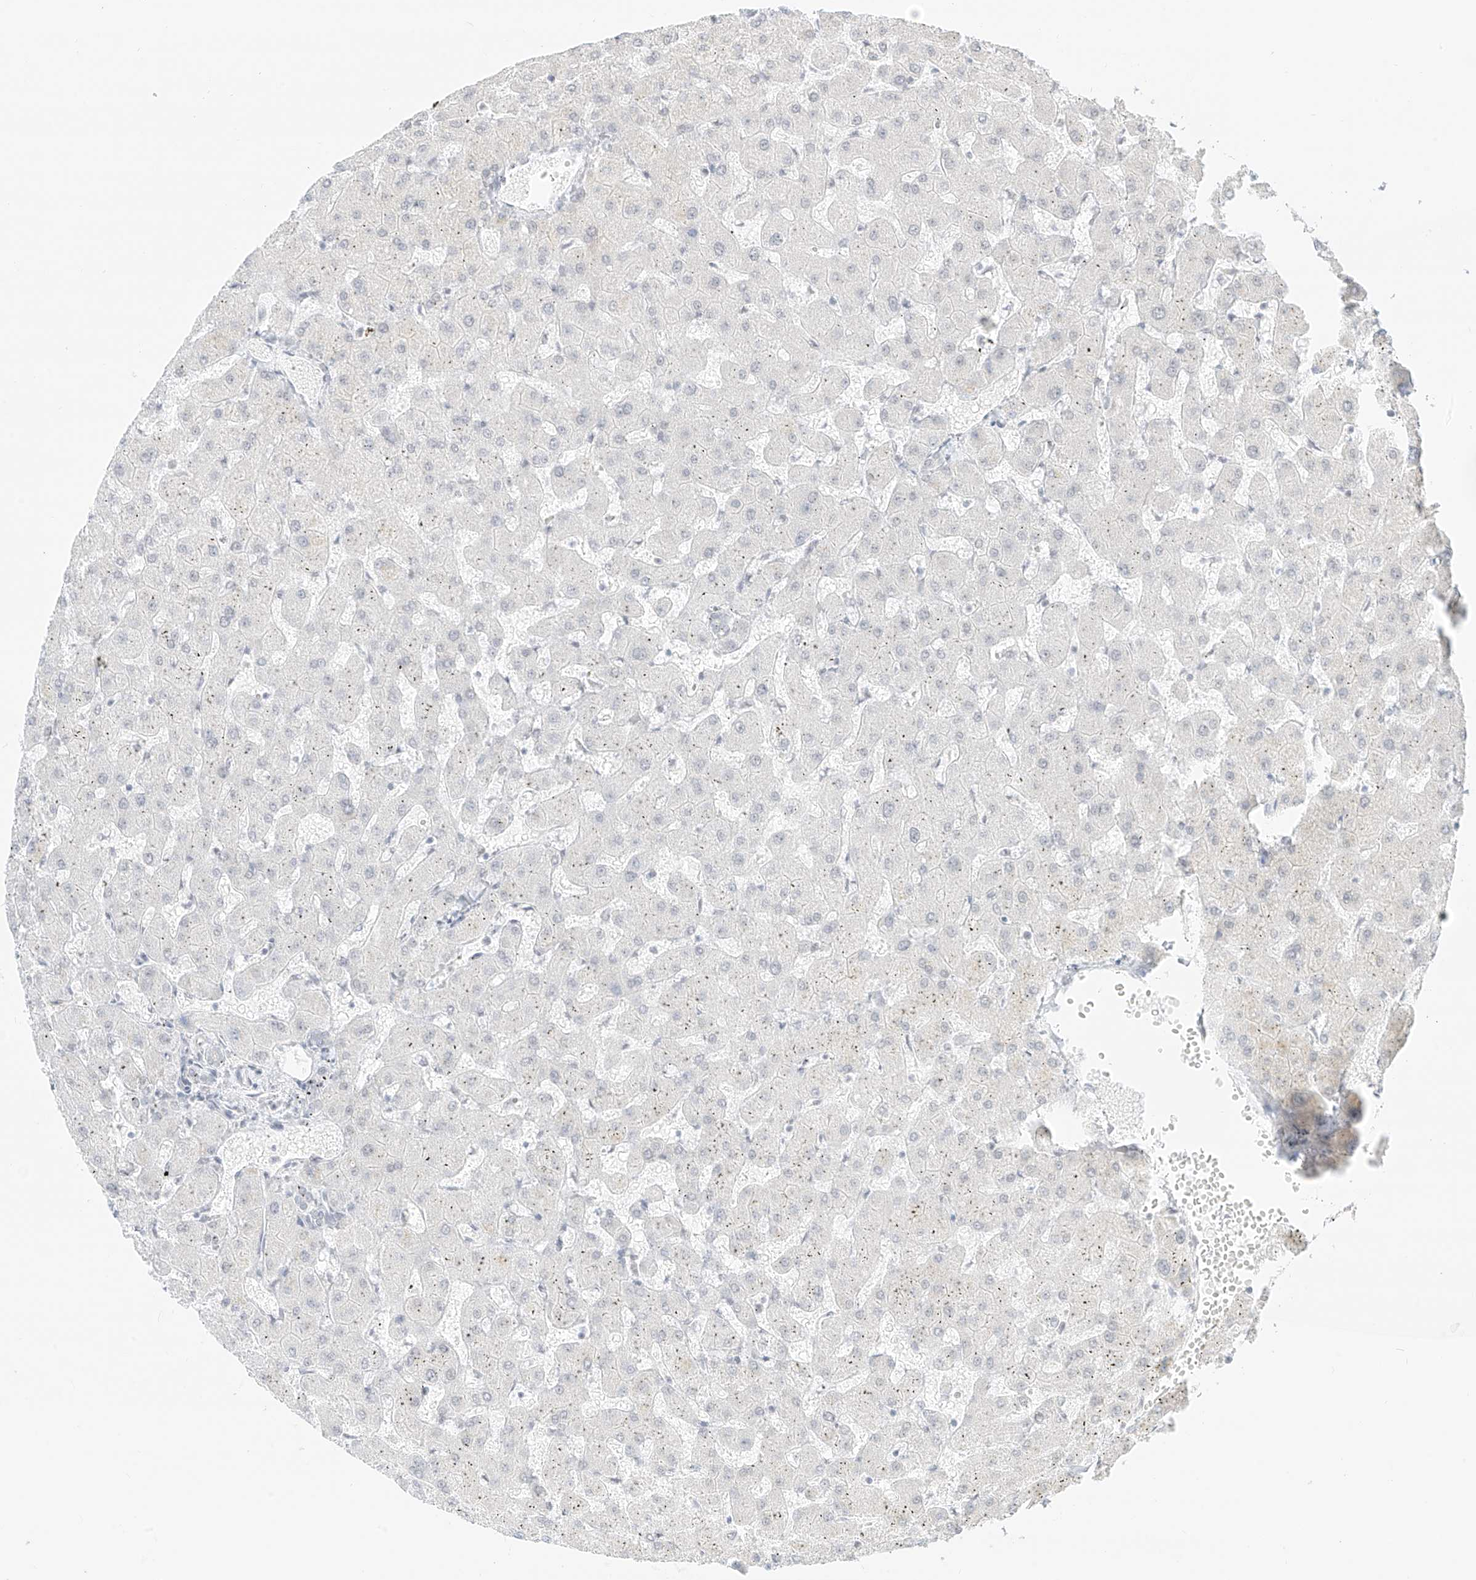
{"staining": {"intensity": "negative", "quantity": "none", "location": "none"}, "tissue": "liver", "cell_type": "Cholangiocytes", "image_type": "normal", "snomed": [{"axis": "morphology", "description": "Normal tissue, NOS"}, {"axis": "topography", "description": "Liver"}], "caption": "Immunohistochemical staining of unremarkable liver demonstrates no significant staining in cholangiocytes.", "gene": "SUPT5H", "patient": {"sex": "female", "age": 63}}